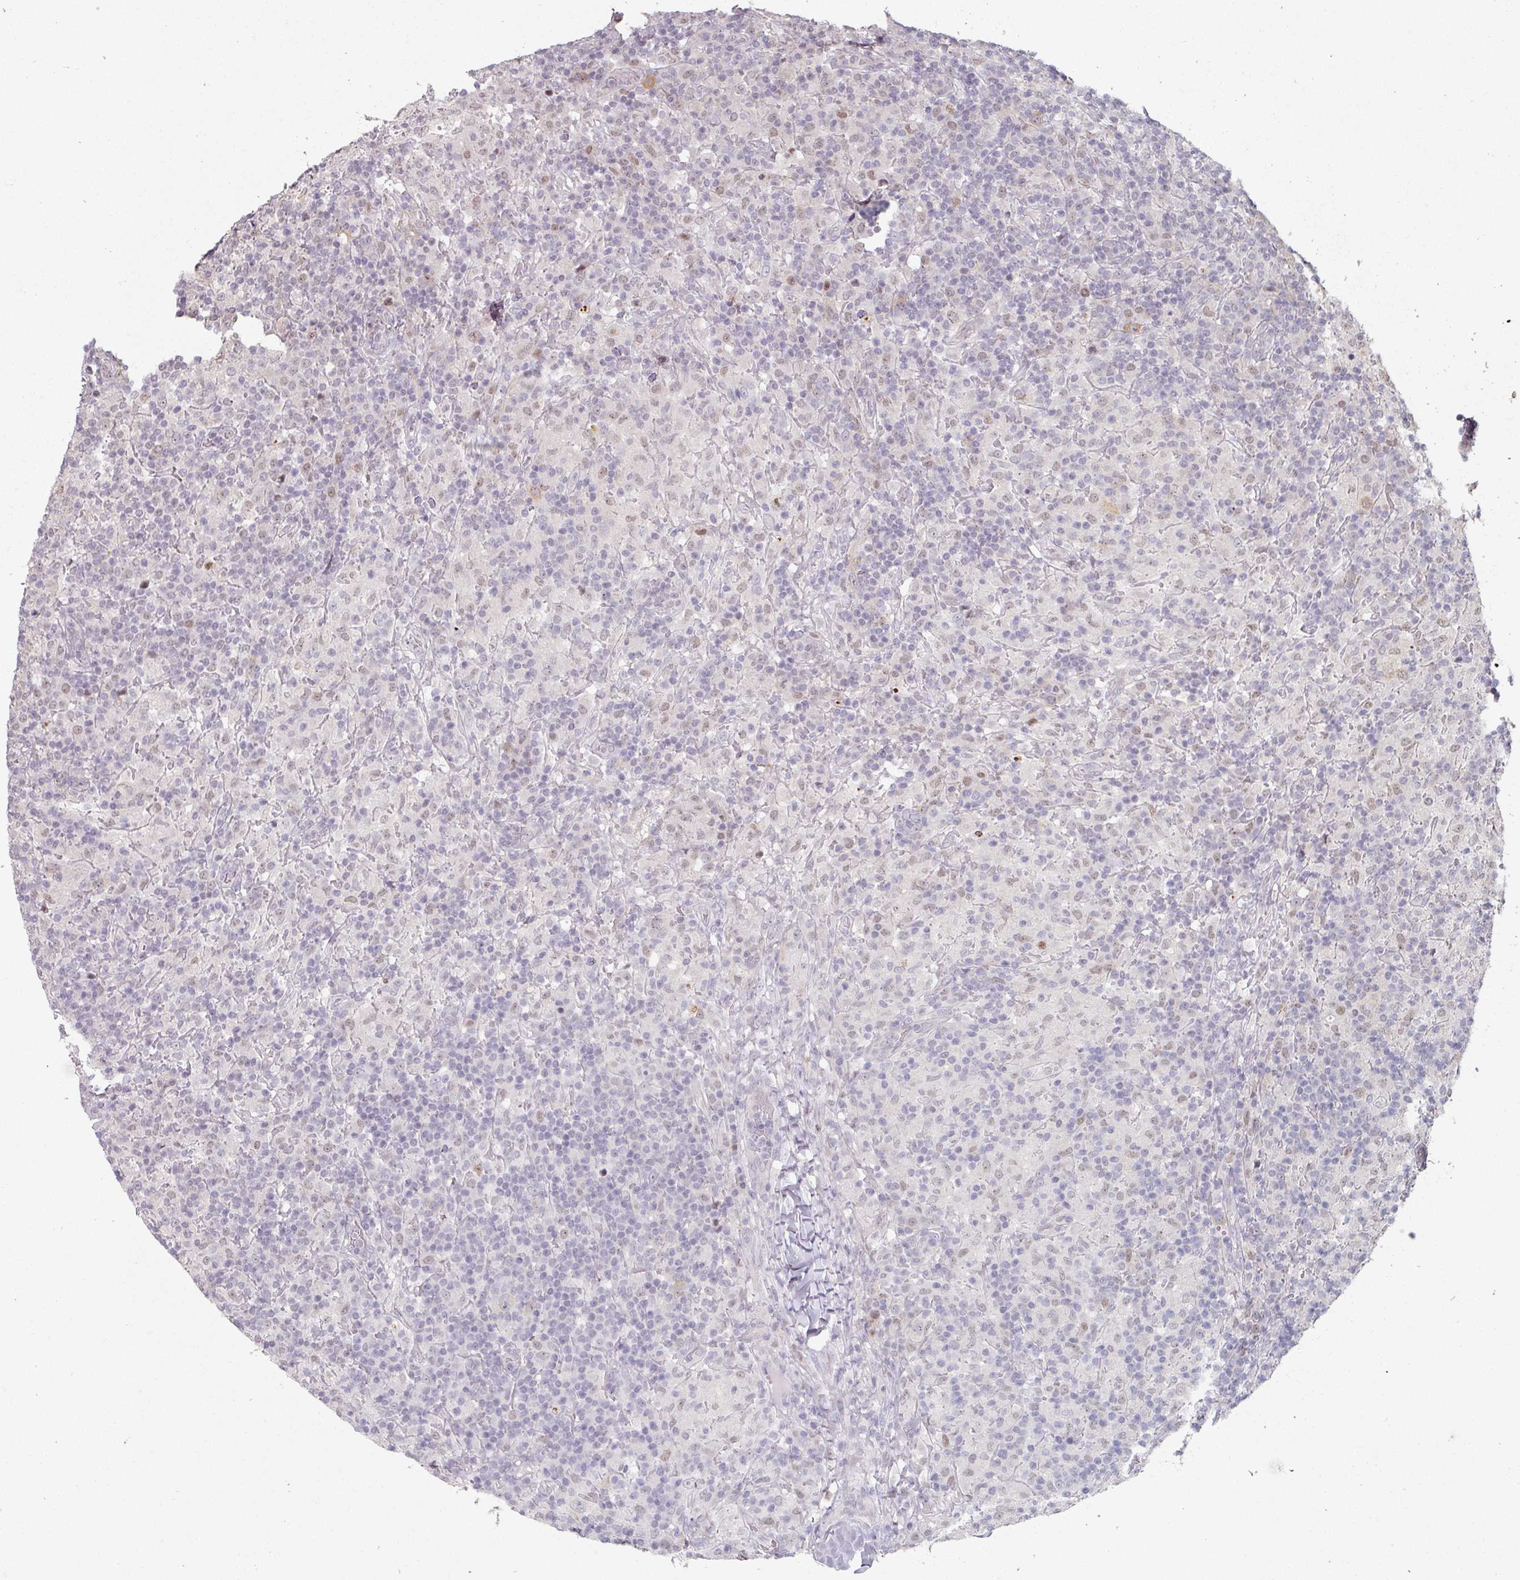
{"staining": {"intensity": "weak", "quantity": "25%-75%", "location": "cytoplasmic/membranous"}, "tissue": "lymphoma", "cell_type": "Tumor cells", "image_type": "cancer", "snomed": [{"axis": "morphology", "description": "Hodgkin's disease, NOS"}, {"axis": "topography", "description": "Lymph node"}], "caption": "Protein expression analysis of lymphoma displays weak cytoplasmic/membranous positivity in approximately 25%-75% of tumor cells. (DAB (3,3'-diaminobenzidine) IHC with brightfield microscopy, high magnification).", "gene": "ZBTB6", "patient": {"sex": "male", "age": 70}}